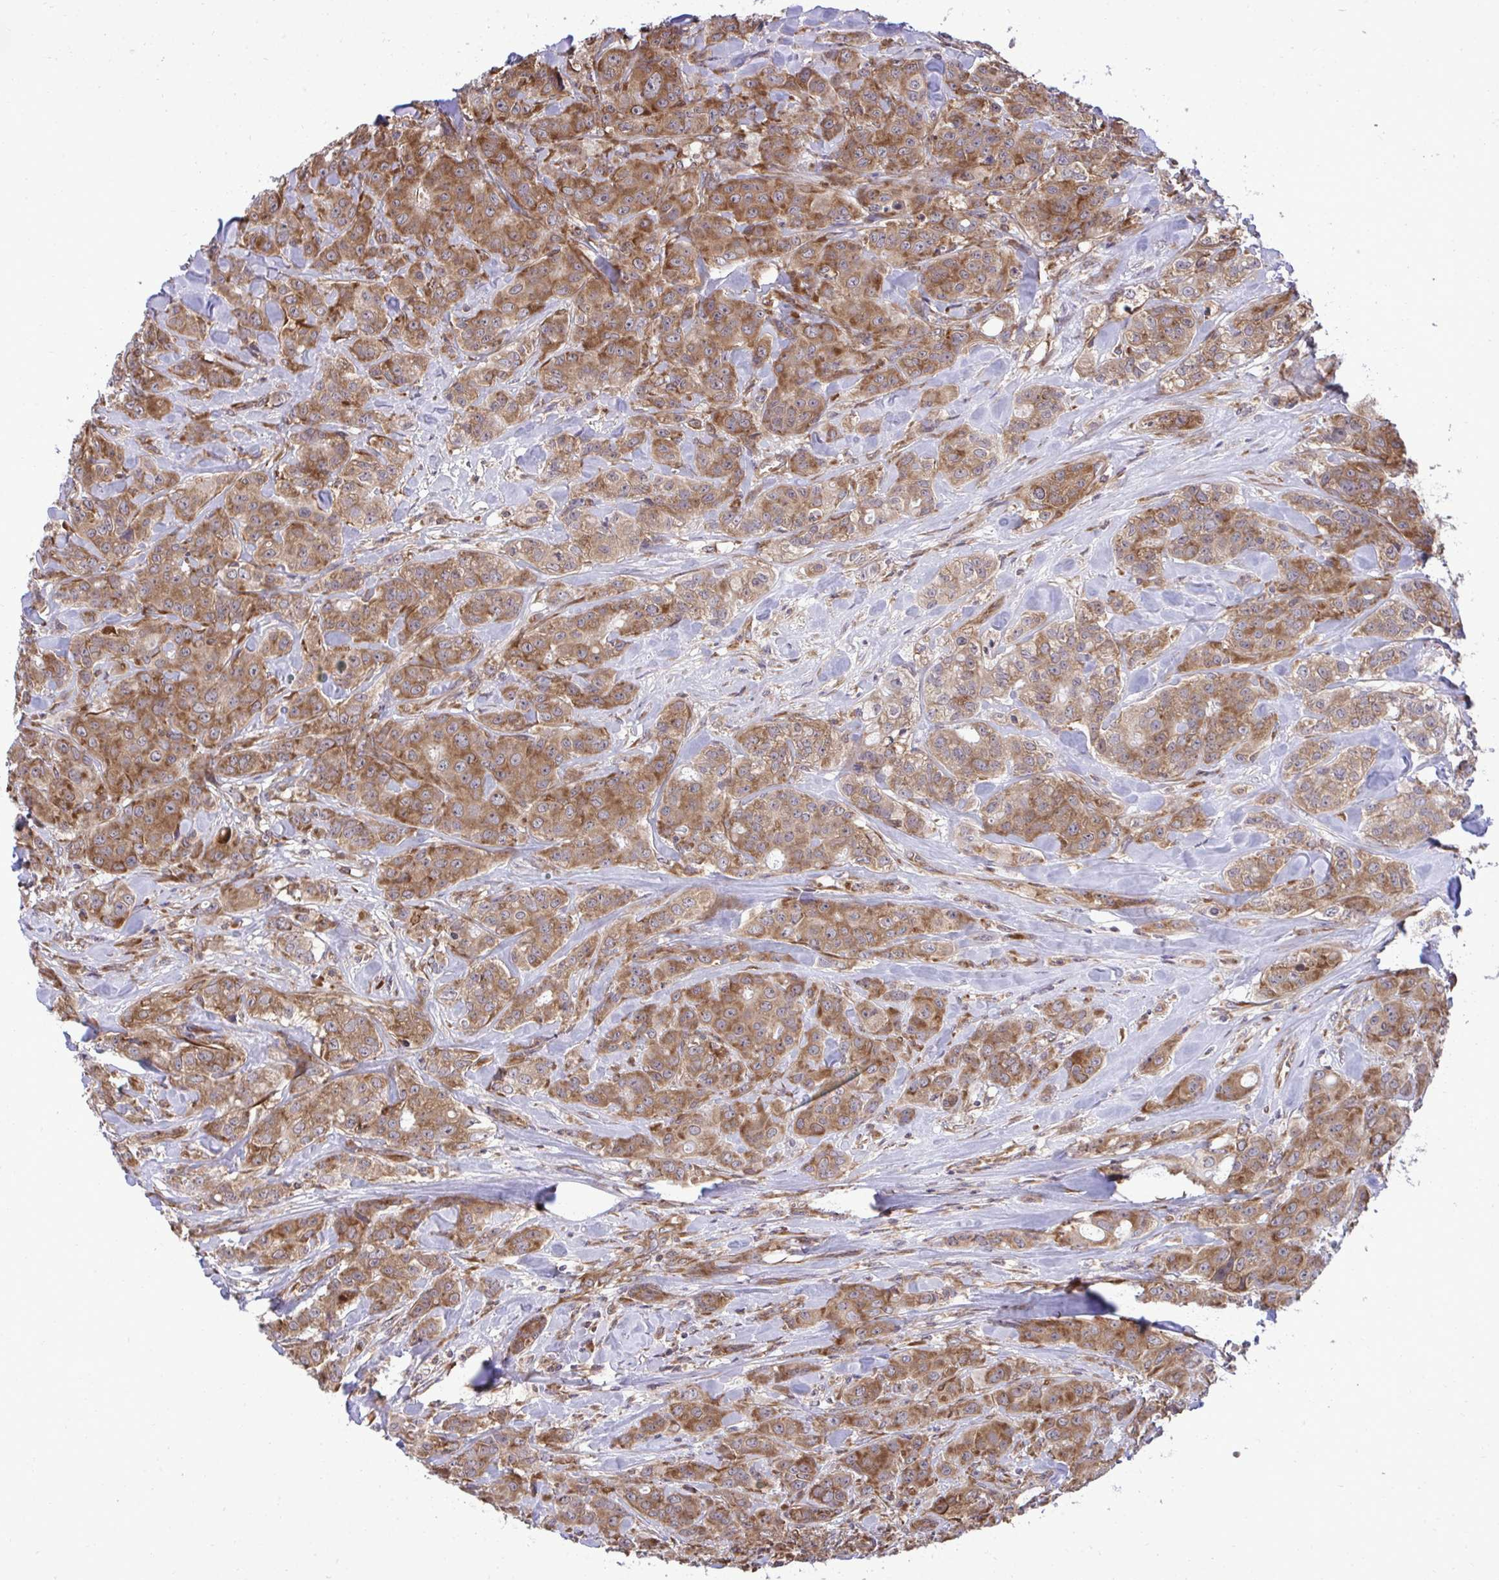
{"staining": {"intensity": "strong", "quantity": ">75%", "location": "cytoplasmic/membranous"}, "tissue": "breast cancer", "cell_type": "Tumor cells", "image_type": "cancer", "snomed": [{"axis": "morphology", "description": "Normal tissue, NOS"}, {"axis": "morphology", "description": "Duct carcinoma"}, {"axis": "topography", "description": "Breast"}], "caption": "Breast cancer (infiltrating ductal carcinoma) stained with a brown dye shows strong cytoplasmic/membranous positive positivity in about >75% of tumor cells.", "gene": "RPS15", "patient": {"sex": "female", "age": 43}}